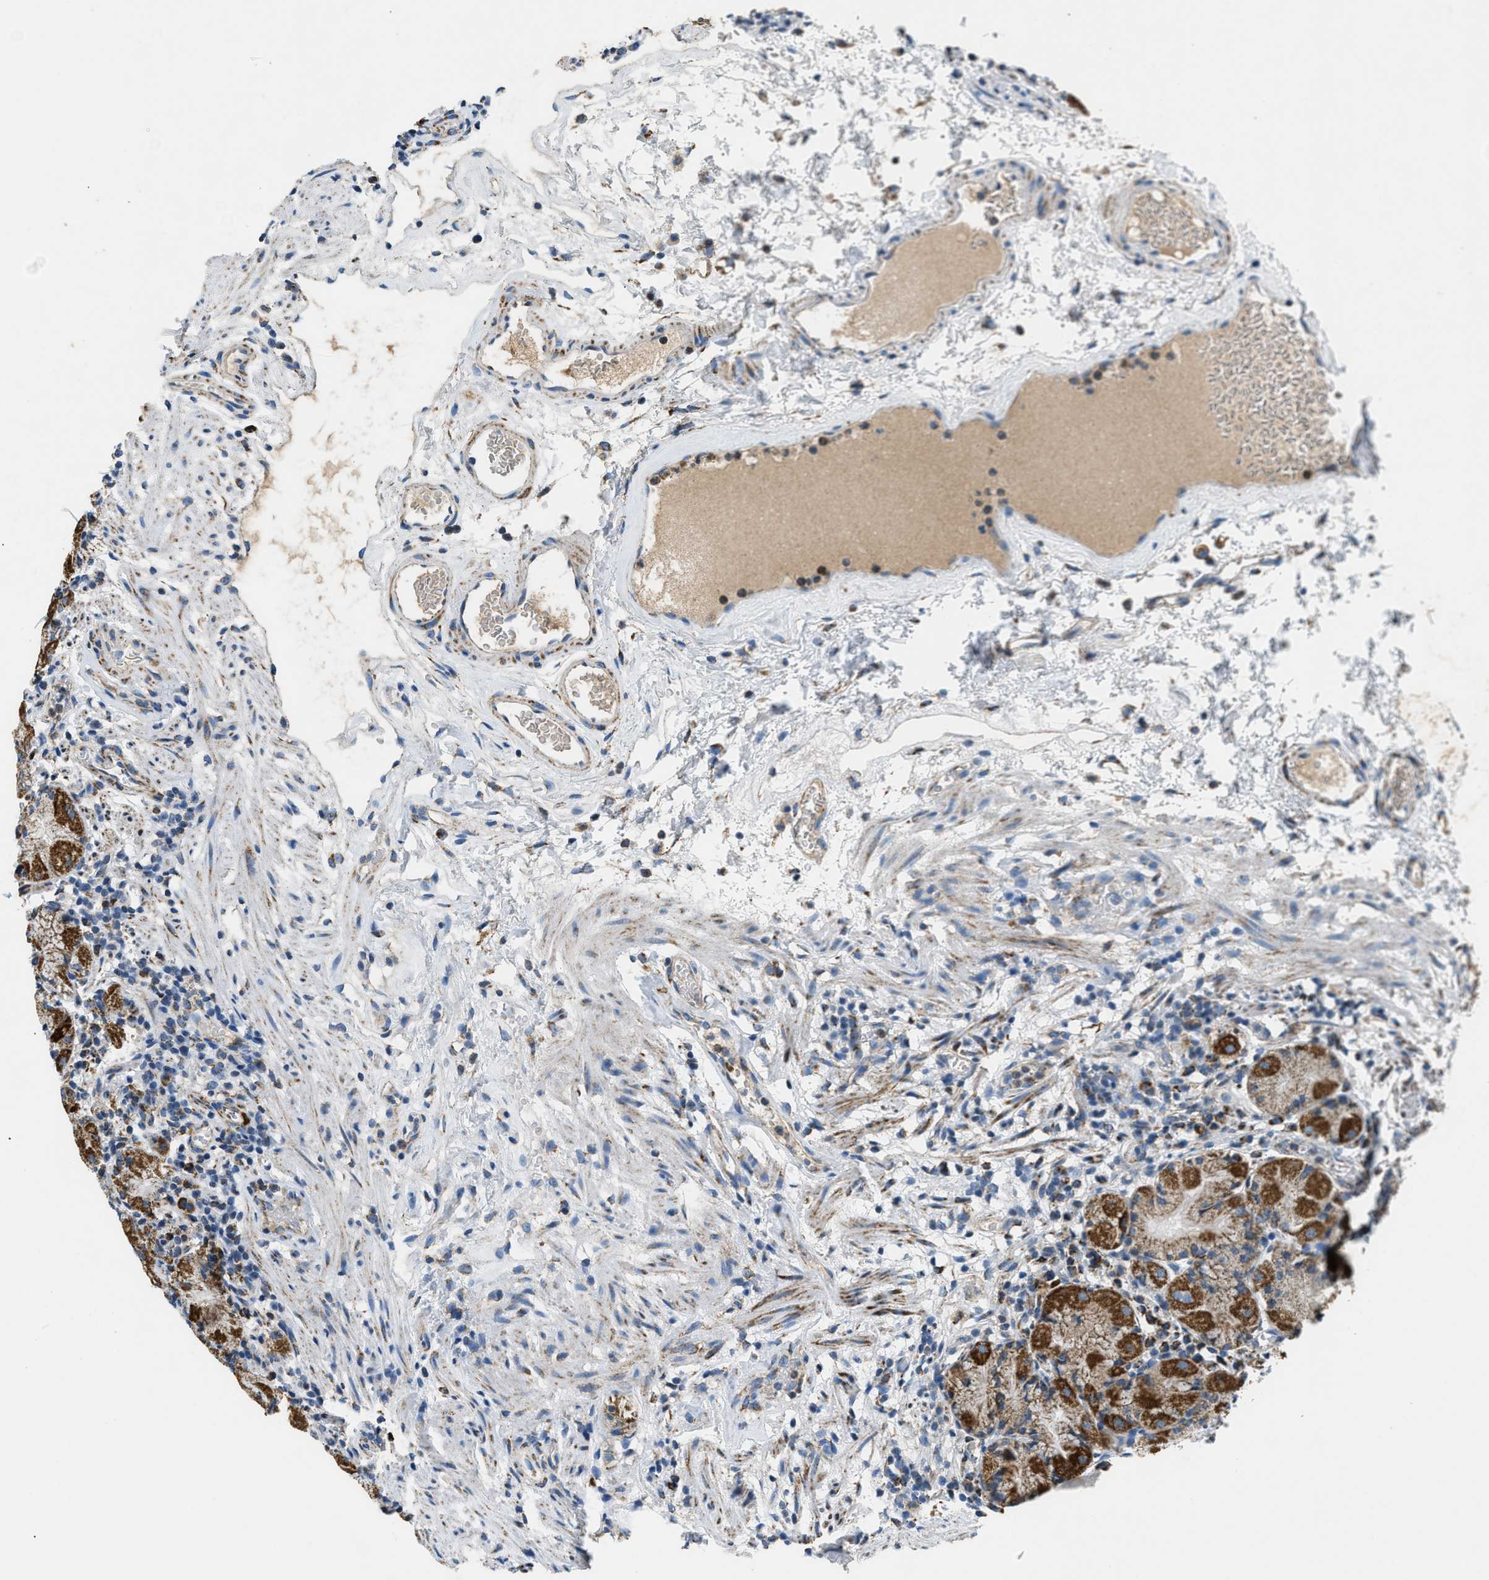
{"staining": {"intensity": "strong", "quantity": ">75%", "location": "cytoplasmic/membranous"}, "tissue": "stomach", "cell_type": "Glandular cells", "image_type": "normal", "snomed": [{"axis": "morphology", "description": "Normal tissue, NOS"}, {"axis": "topography", "description": "Stomach"}, {"axis": "topography", "description": "Stomach, lower"}], "caption": "Glandular cells reveal high levels of strong cytoplasmic/membranous staining in approximately >75% of cells in benign human stomach.", "gene": "ACADVL", "patient": {"sex": "female", "age": 75}}